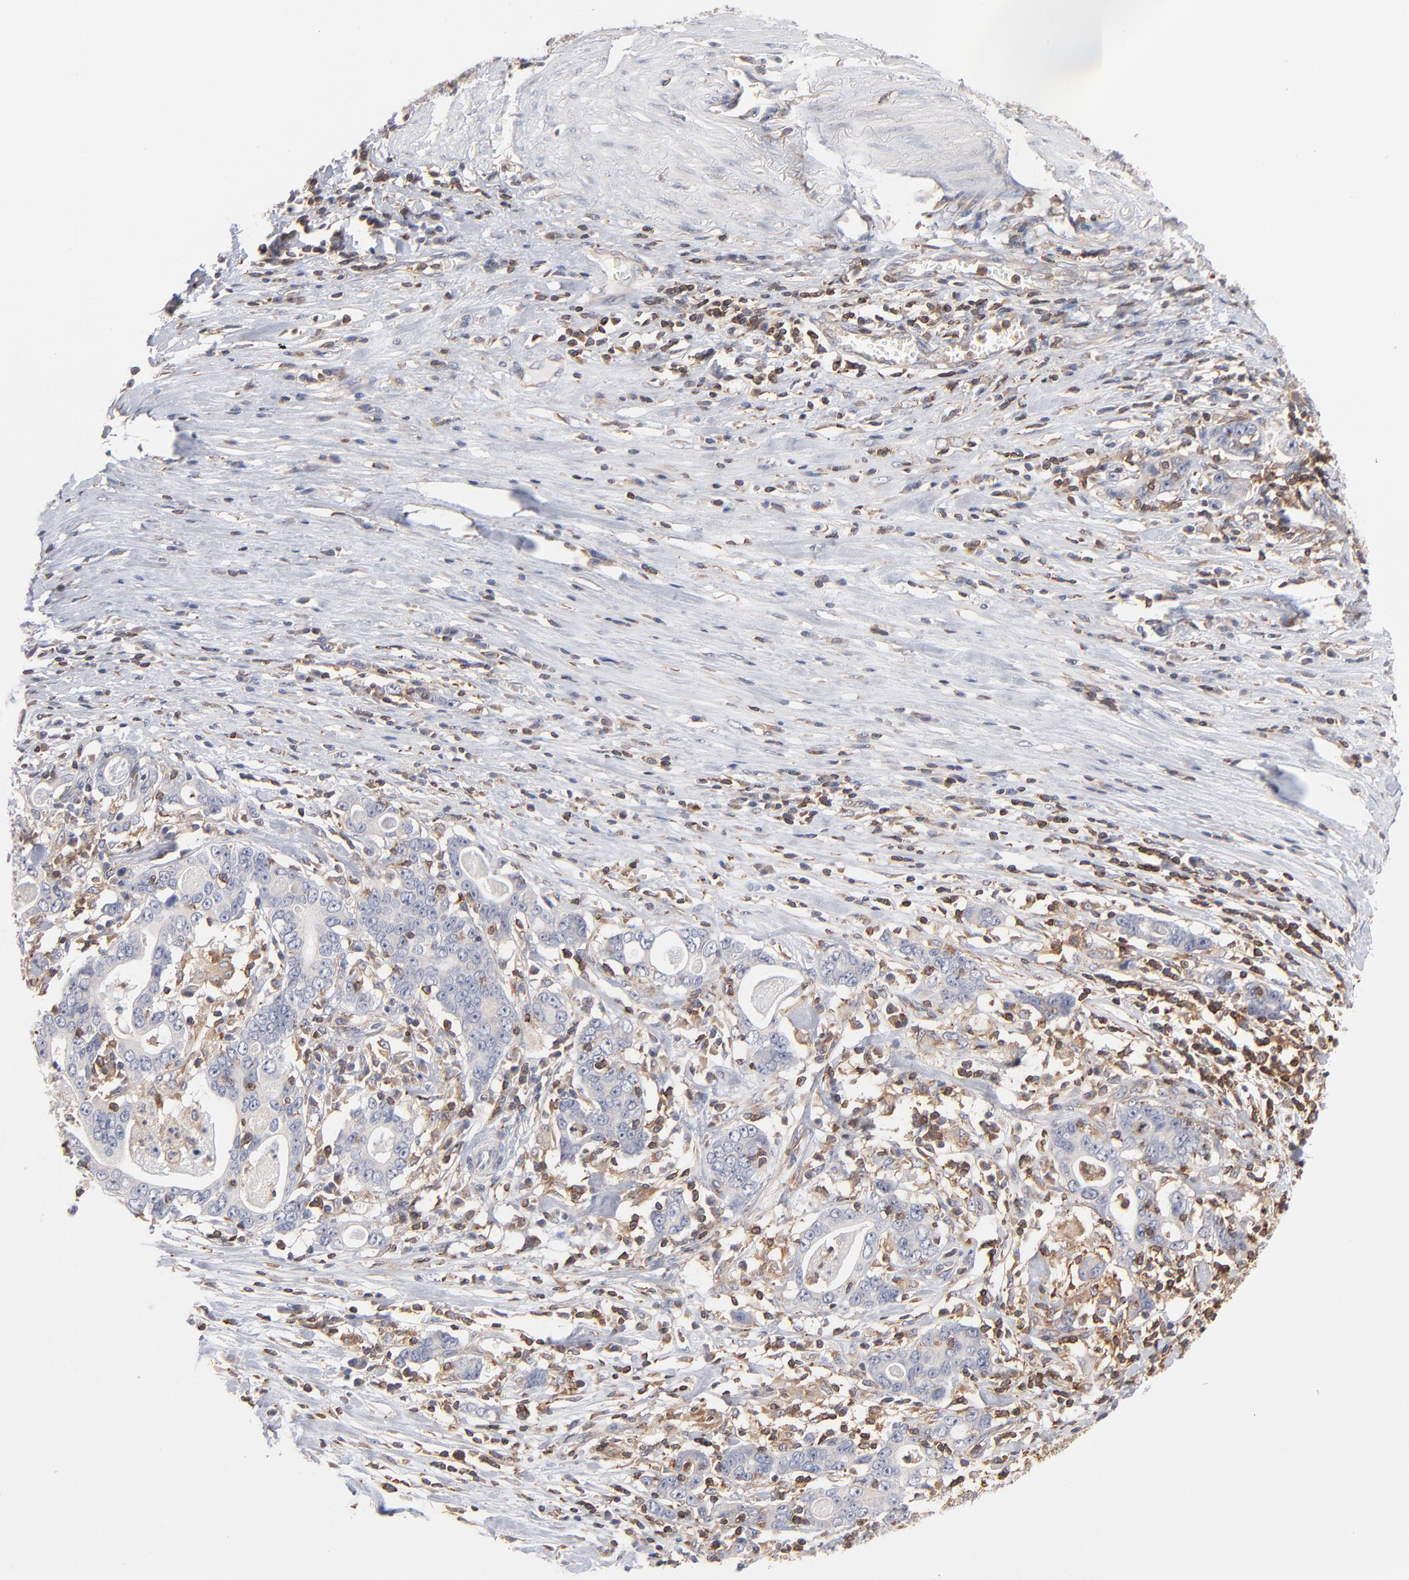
{"staining": {"intensity": "negative", "quantity": "none", "location": "none"}, "tissue": "stomach cancer", "cell_type": "Tumor cells", "image_type": "cancer", "snomed": [{"axis": "morphology", "description": "Adenocarcinoma, NOS"}, {"axis": "topography", "description": "Stomach, lower"}], "caption": "Image shows no significant protein positivity in tumor cells of adenocarcinoma (stomach). (Brightfield microscopy of DAB immunohistochemistry at high magnification).", "gene": "WIPF1", "patient": {"sex": "female", "age": 72}}